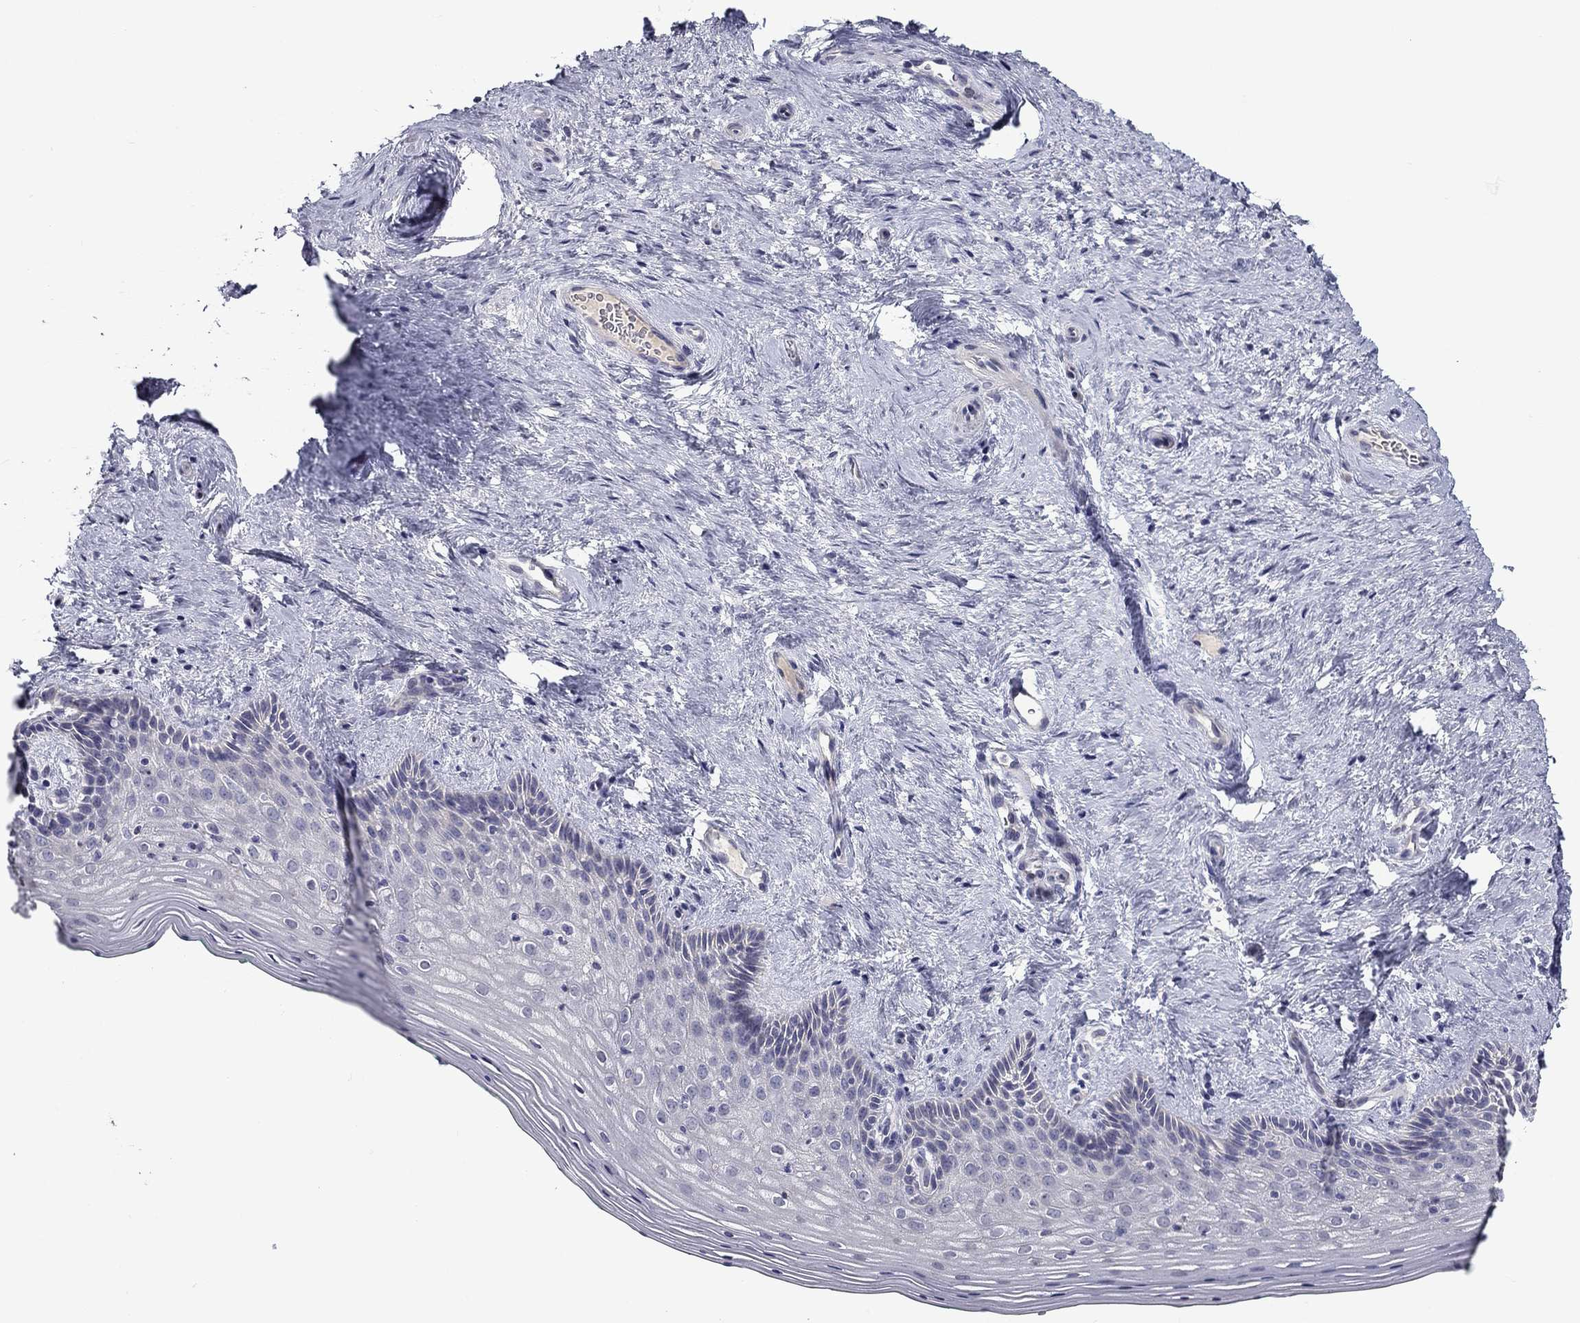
{"staining": {"intensity": "negative", "quantity": "none", "location": "none"}, "tissue": "vagina", "cell_type": "Squamous epithelial cells", "image_type": "normal", "snomed": [{"axis": "morphology", "description": "Normal tissue, NOS"}, {"axis": "topography", "description": "Vagina"}], "caption": "Photomicrograph shows no significant protein expression in squamous epithelial cells of unremarkable vagina.", "gene": "SPATA7", "patient": {"sex": "female", "age": 45}}